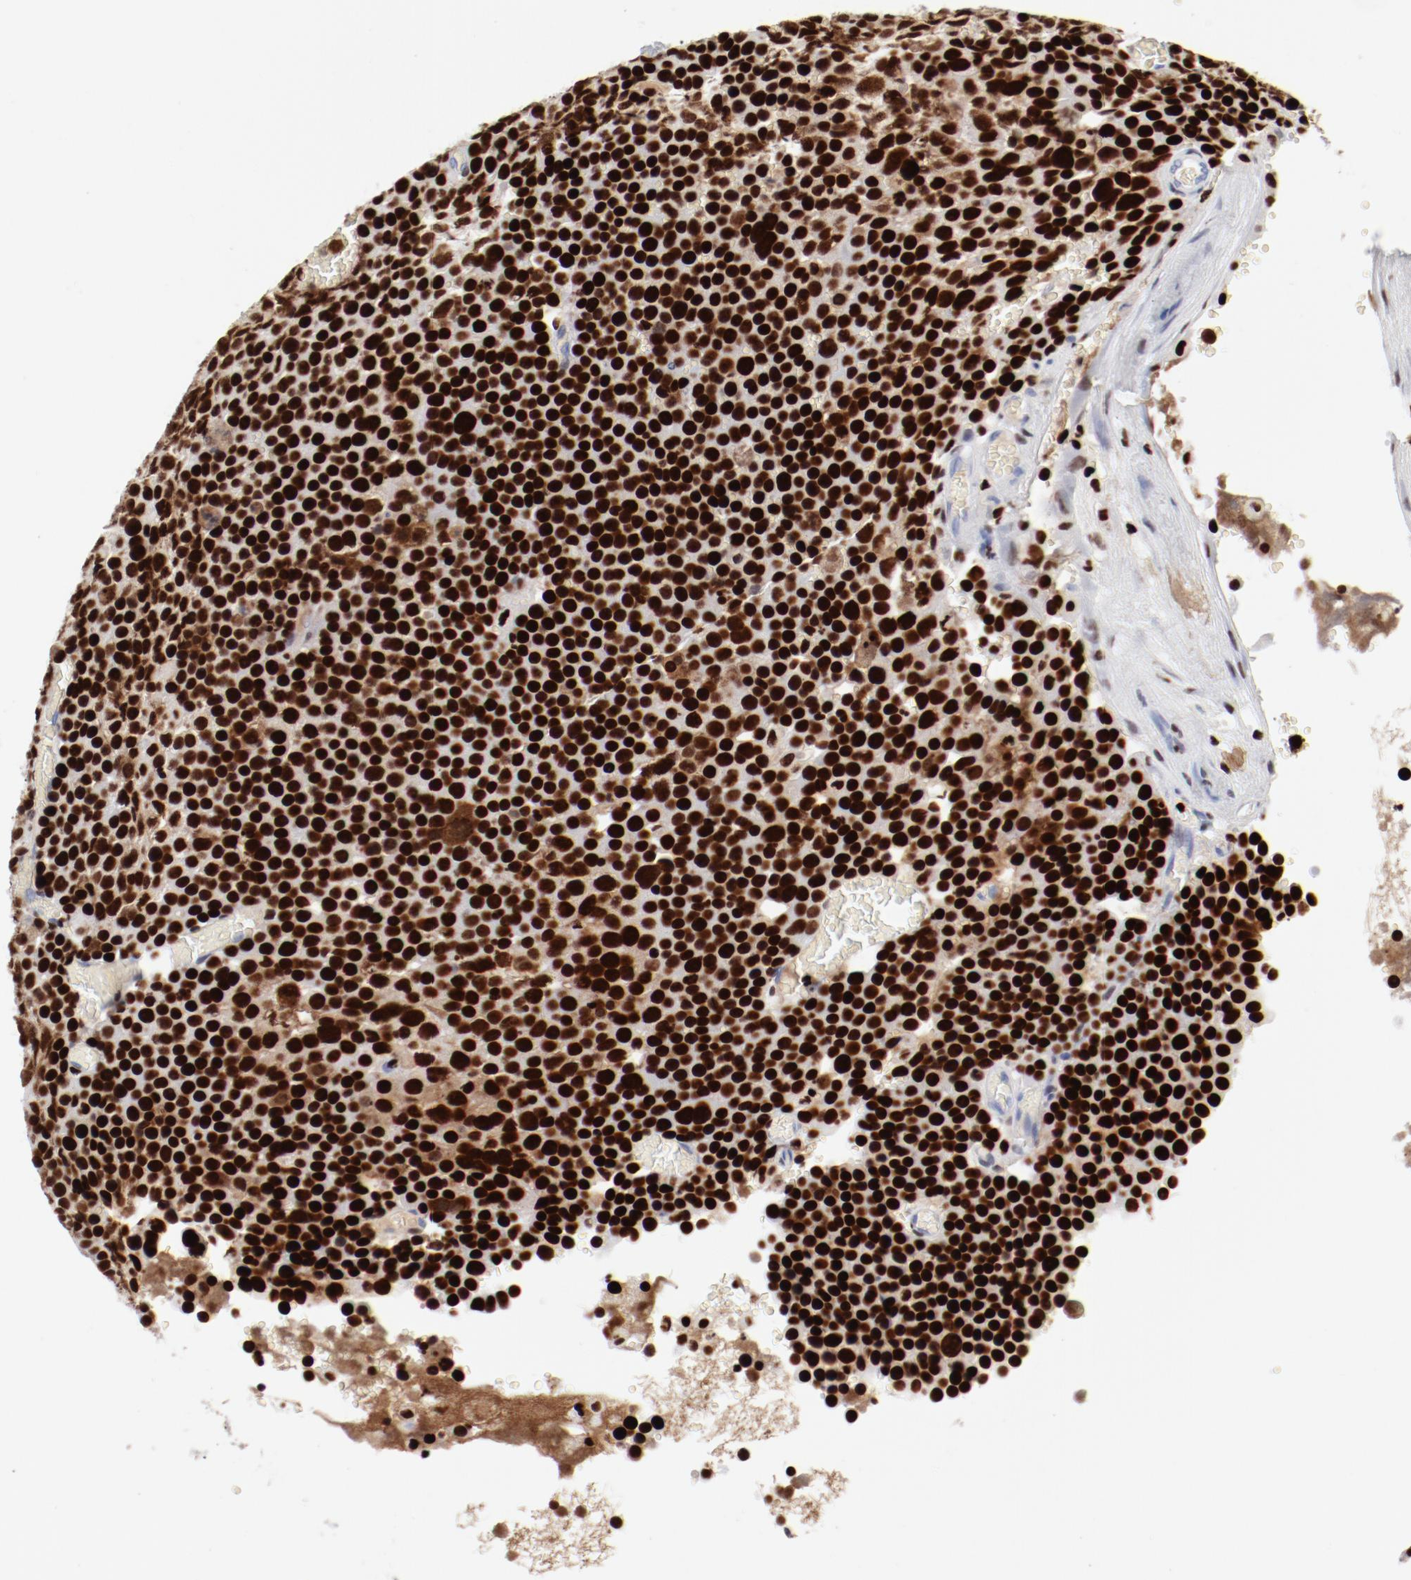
{"staining": {"intensity": "strong", "quantity": ">75%", "location": "nuclear"}, "tissue": "testis cancer", "cell_type": "Tumor cells", "image_type": "cancer", "snomed": [{"axis": "morphology", "description": "Seminoma, NOS"}, {"axis": "topography", "description": "Testis"}], "caption": "Strong nuclear protein positivity is identified in approximately >75% of tumor cells in seminoma (testis).", "gene": "SMARCC2", "patient": {"sex": "male", "age": 71}}